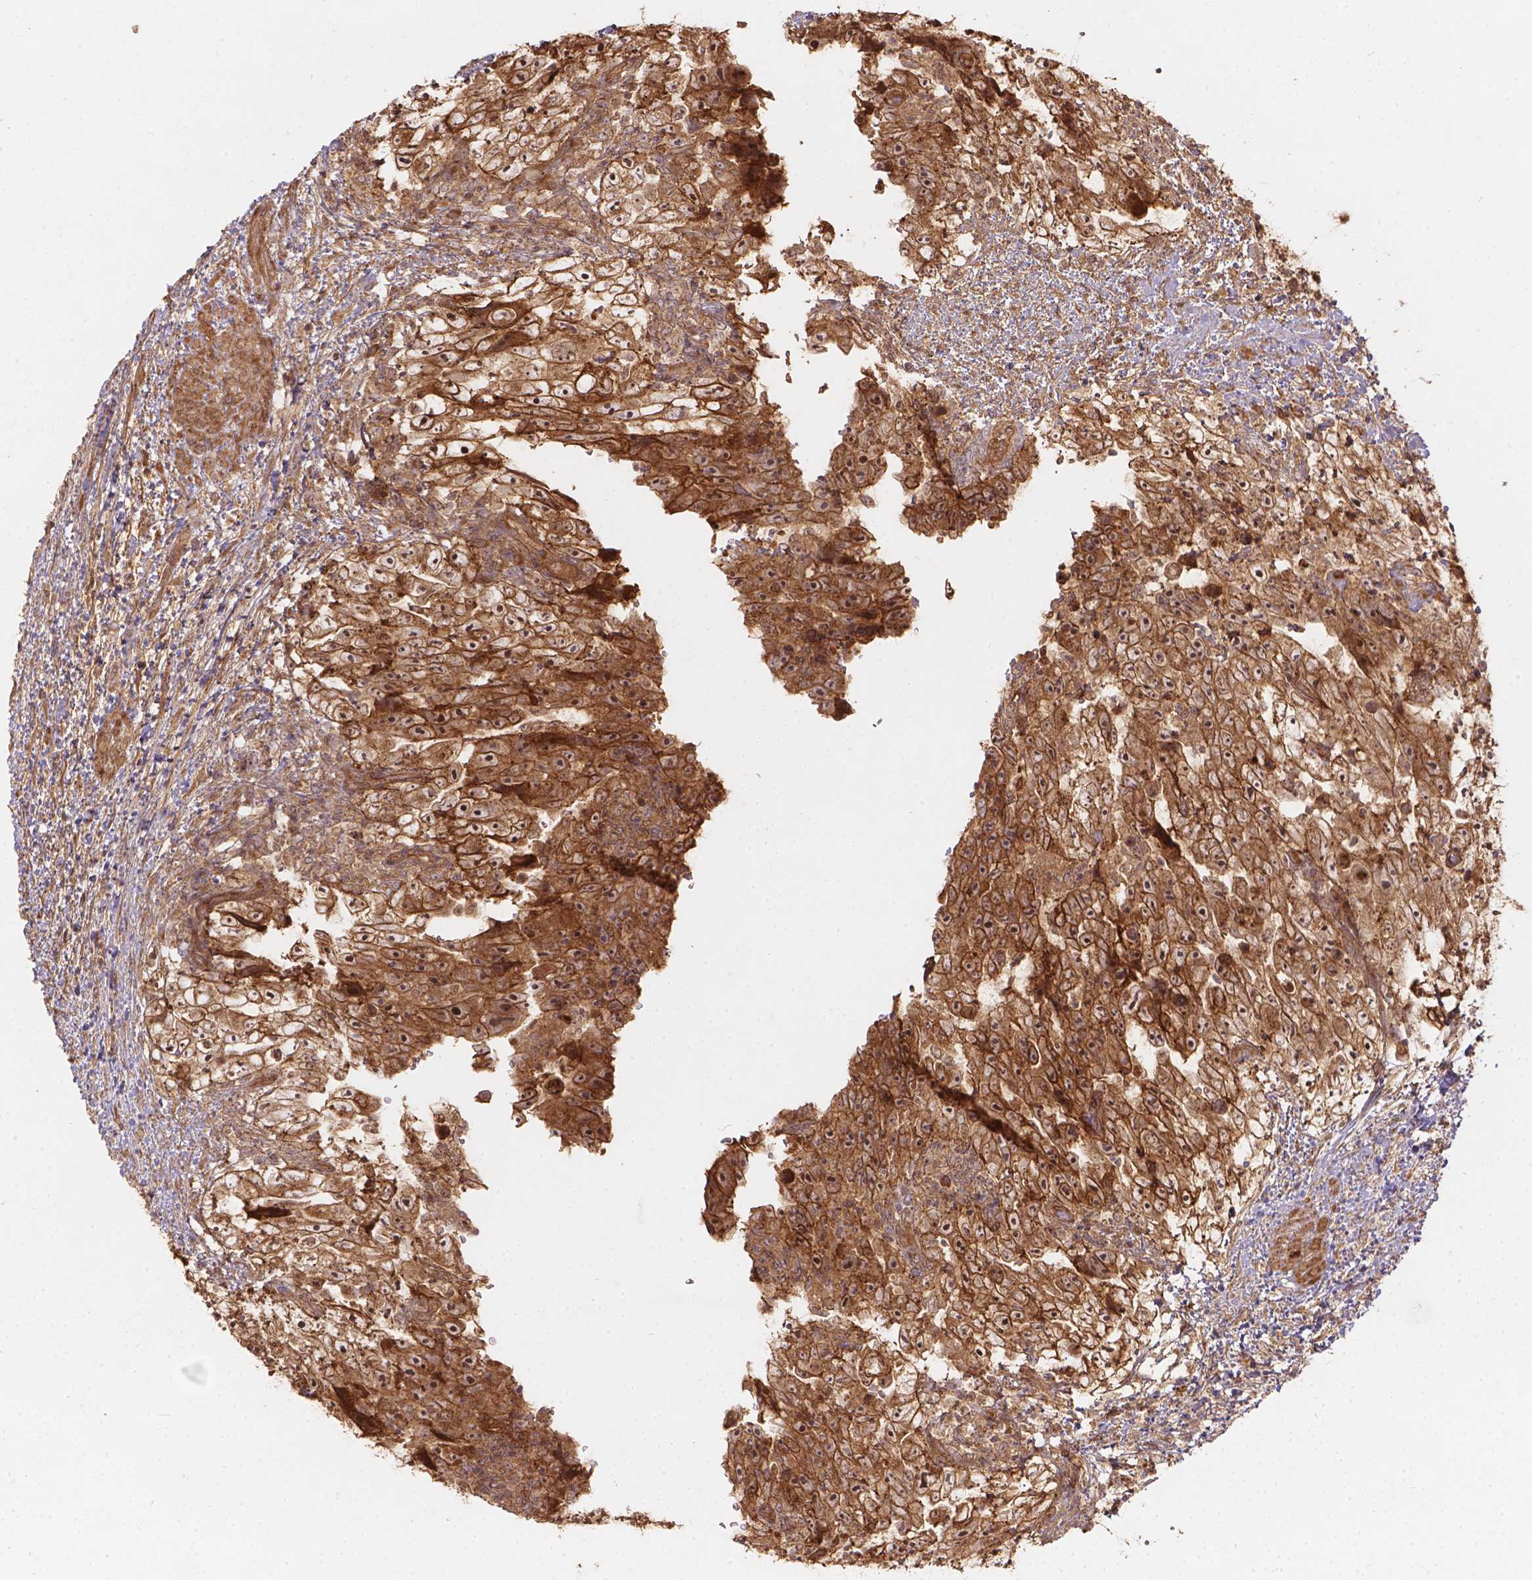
{"staining": {"intensity": "strong", "quantity": ">75%", "location": "cytoplasmic/membranous"}, "tissue": "testis cancer", "cell_type": "Tumor cells", "image_type": "cancer", "snomed": [{"axis": "morphology", "description": "Normal tissue, NOS"}, {"axis": "morphology", "description": "Carcinoma, Embryonal, NOS"}, {"axis": "topography", "description": "Testis"}, {"axis": "topography", "description": "Epididymis"}], "caption": "Tumor cells reveal strong cytoplasmic/membranous staining in about >75% of cells in embryonal carcinoma (testis).", "gene": "XPR1", "patient": {"sex": "male", "age": 24}}